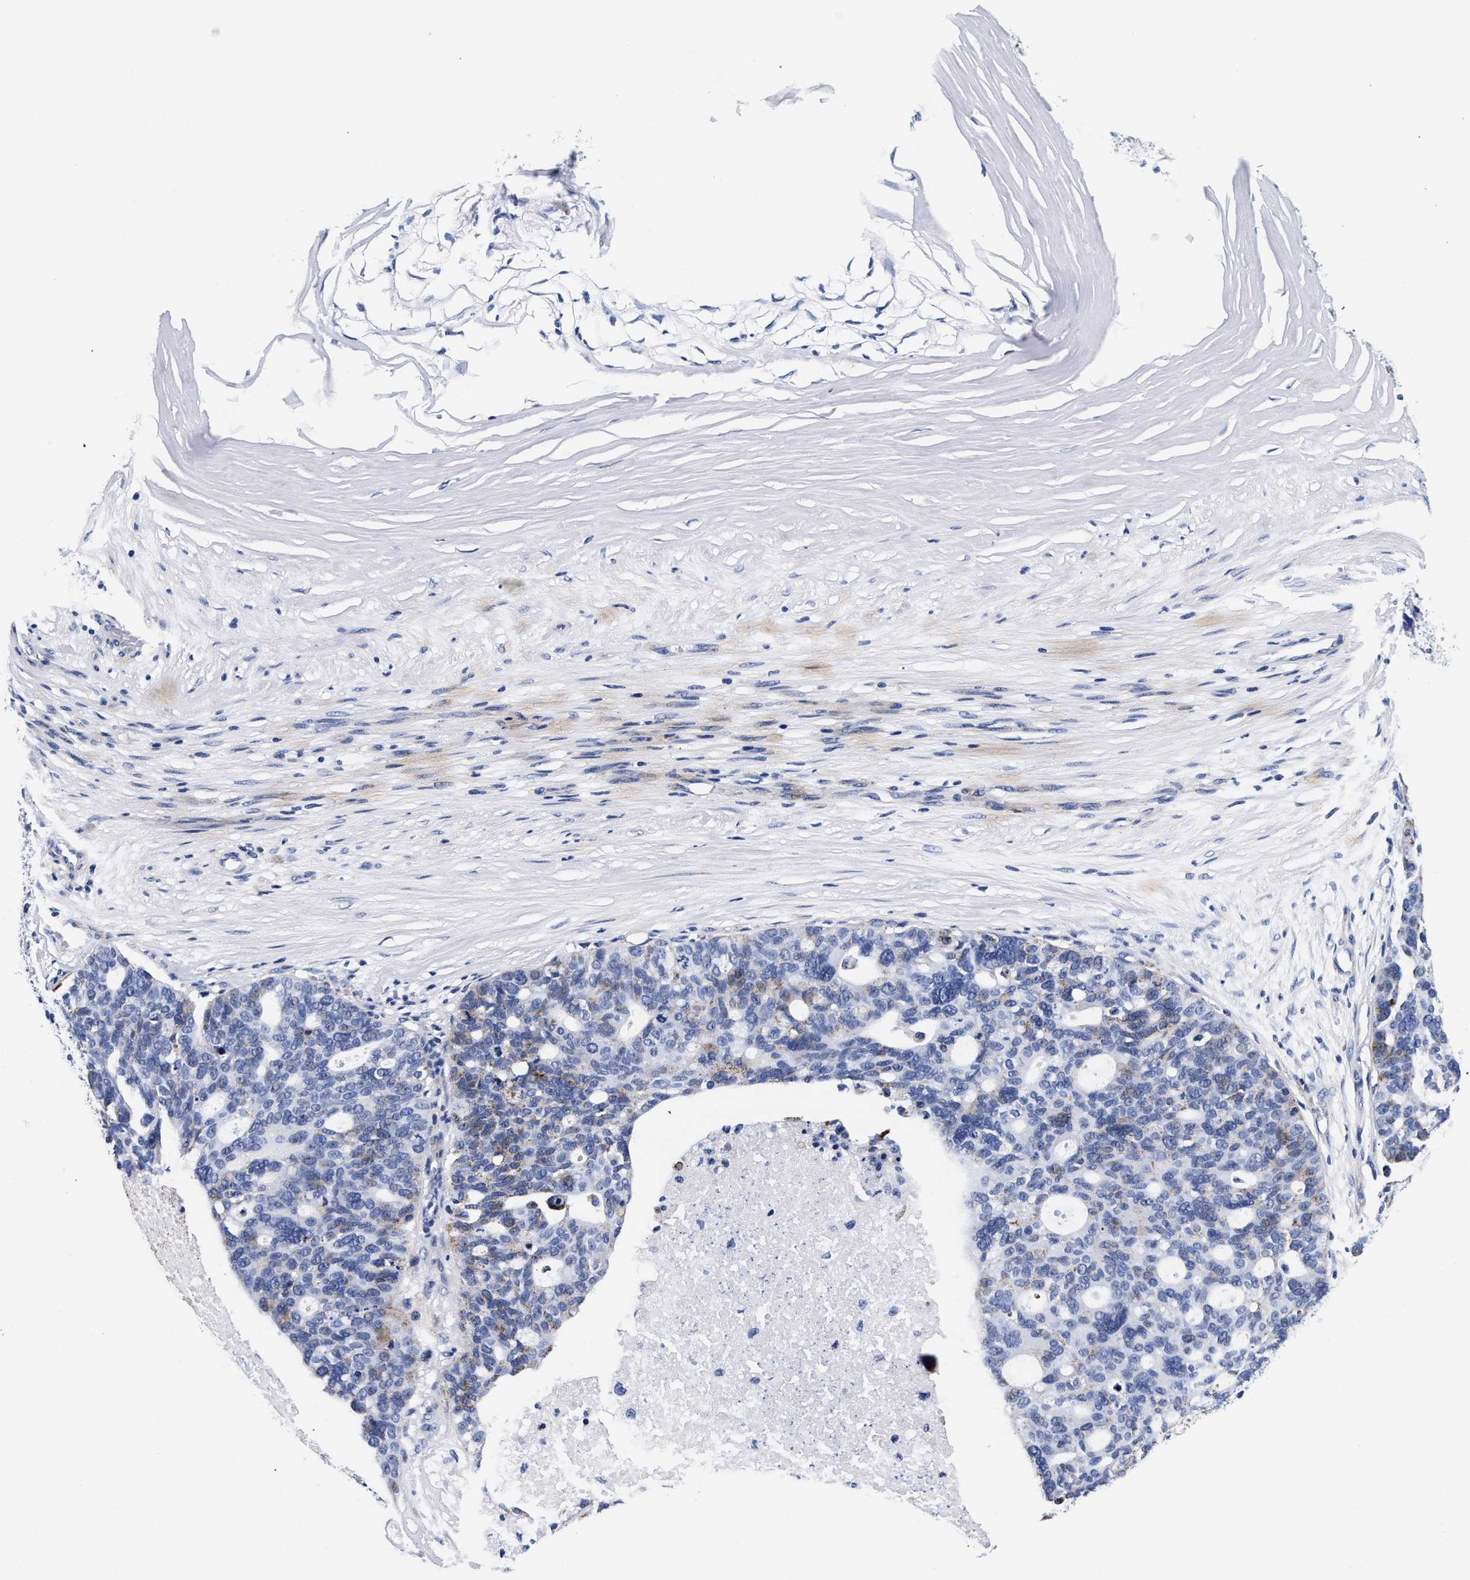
{"staining": {"intensity": "weak", "quantity": "<25%", "location": "cytoplasmic/membranous"}, "tissue": "ovarian cancer", "cell_type": "Tumor cells", "image_type": "cancer", "snomed": [{"axis": "morphology", "description": "Cystadenocarcinoma, serous, NOS"}, {"axis": "topography", "description": "Ovary"}], "caption": "This is a histopathology image of immunohistochemistry staining of ovarian cancer, which shows no staining in tumor cells. Brightfield microscopy of immunohistochemistry stained with DAB (3,3'-diaminobenzidine) (brown) and hematoxylin (blue), captured at high magnification.", "gene": "RAB3B", "patient": {"sex": "female", "age": 59}}